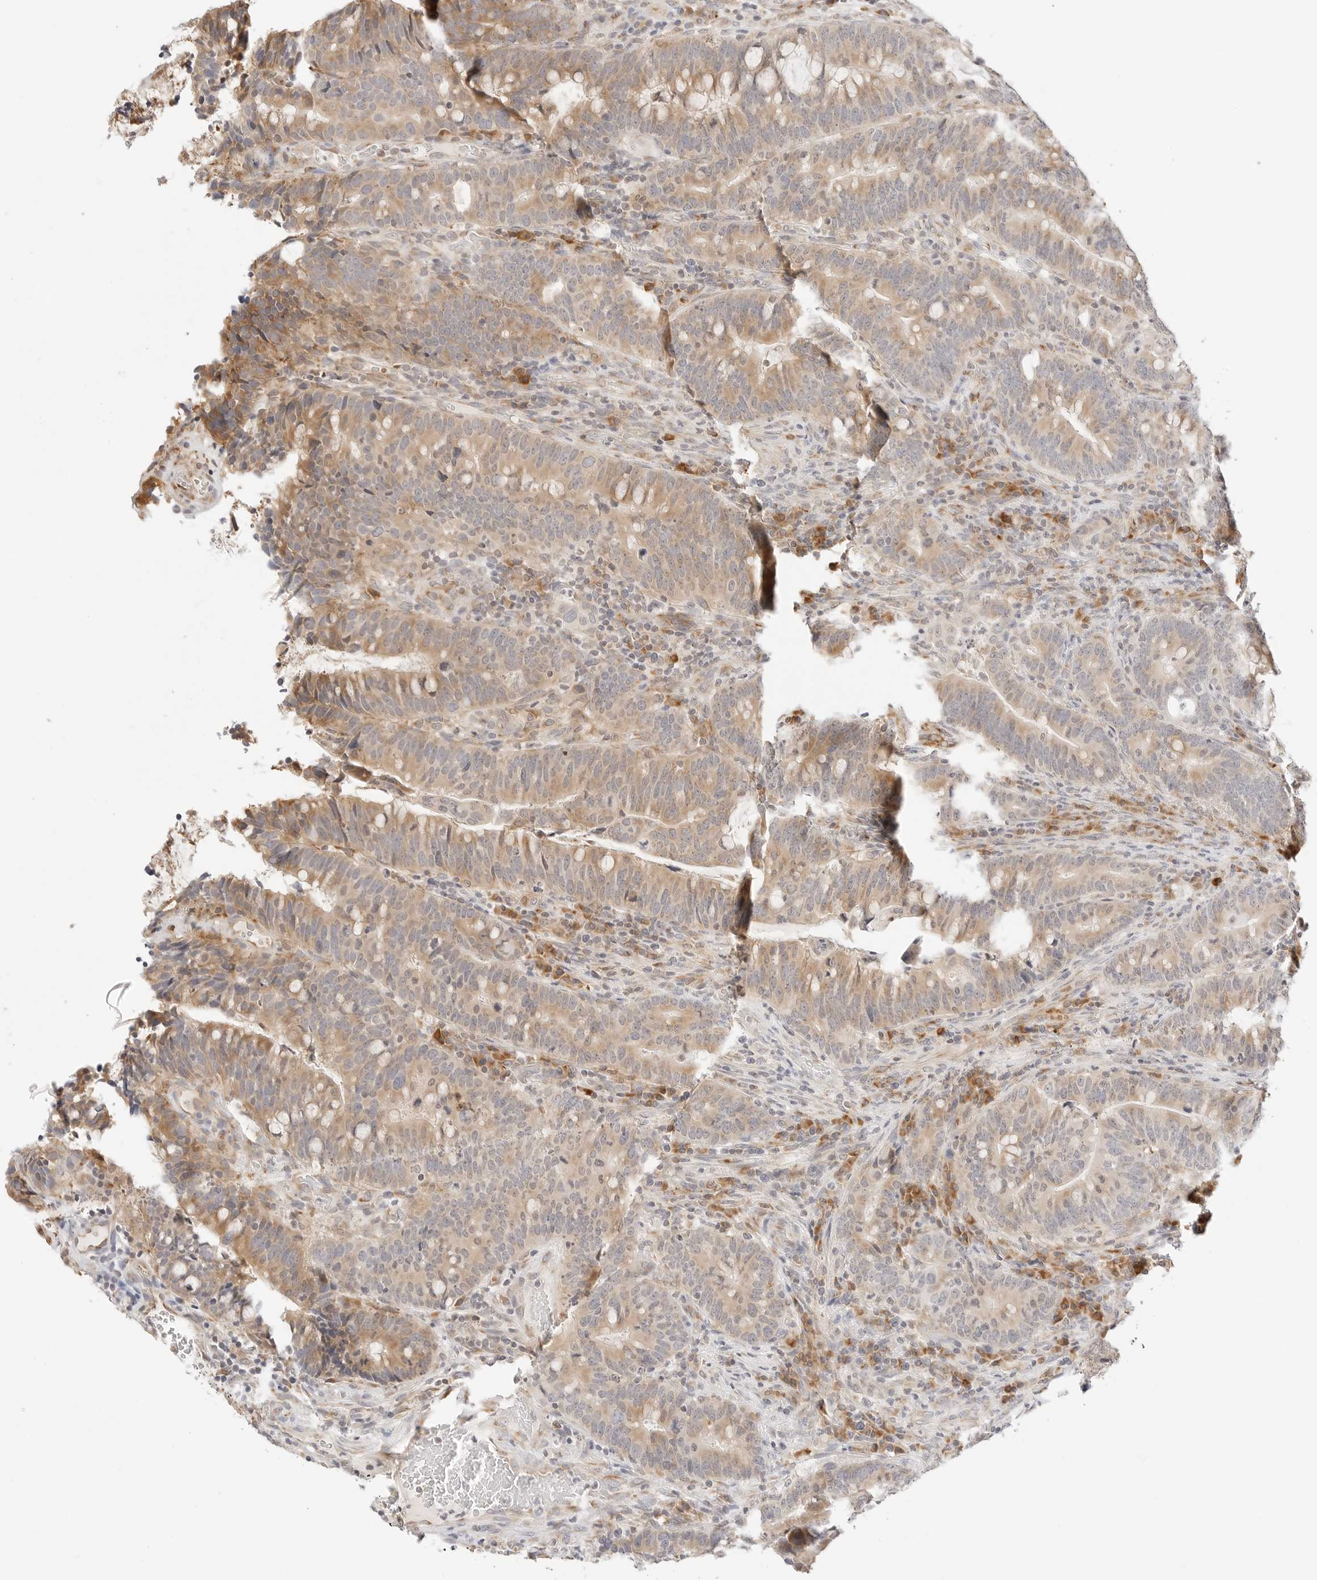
{"staining": {"intensity": "moderate", "quantity": ">75%", "location": "cytoplasmic/membranous"}, "tissue": "colorectal cancer", "cell_type": "Tumor cells", "image_type": "cancer", "snomed": [{"axis": "morphology", "description": "Adenocarcinoma, NOS"}, {"axis": "topography", "description": "Colon"}], "caption": "IHC (DAB) staining of human colorectal cancer (adenocarcinoma) reveals moderate cytoplasmic/membranous protein expression in approximately >75% of tumor cells.", "gene": "ERO1B", "patient": {"sex": "female", "age": 66}}